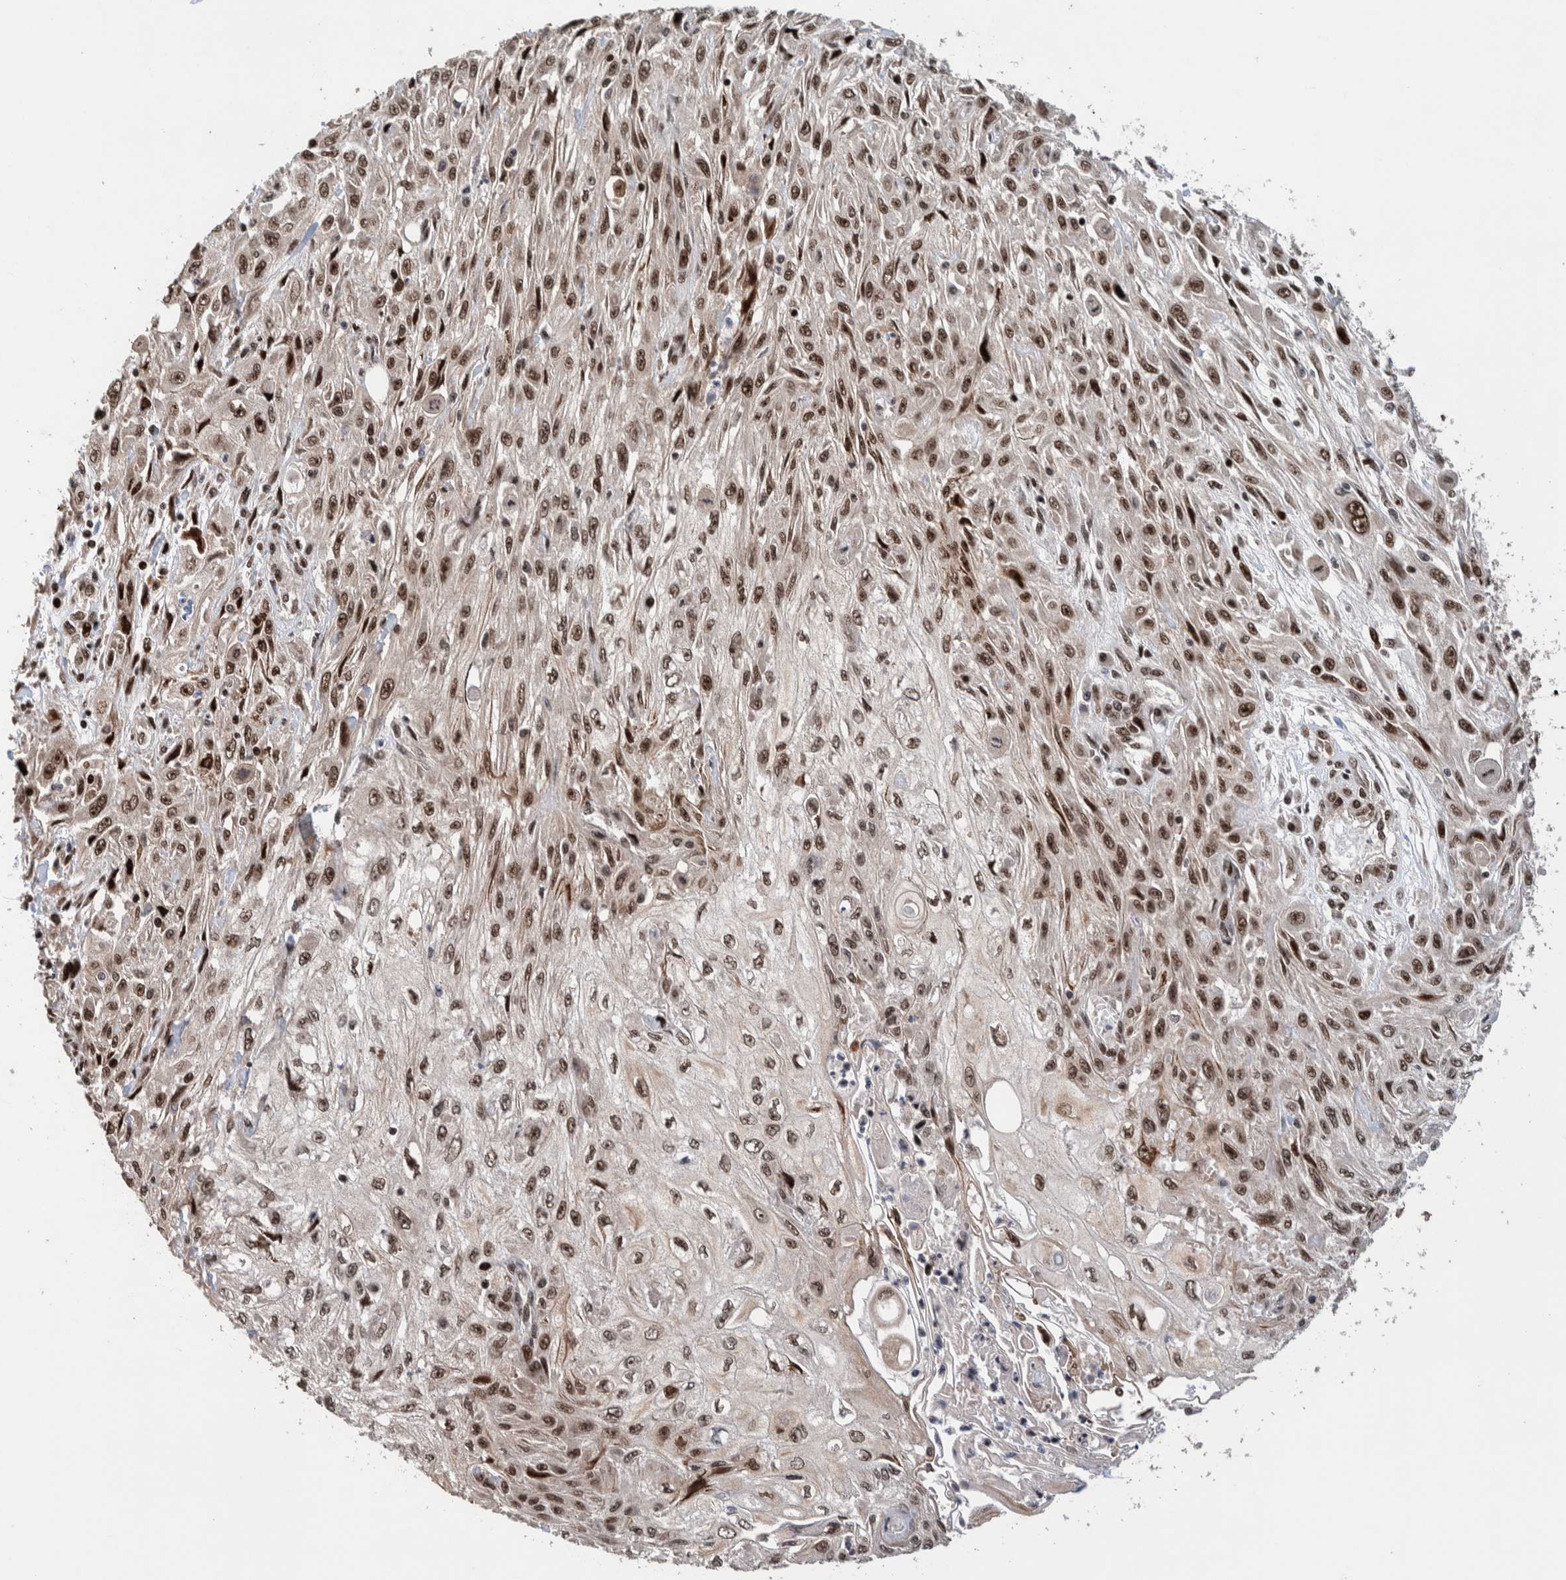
{"staining": {"intensity": "moderate", "quantity": ">75%", "location": "nuclear"}, "tissue": "skin cancer", "cell_type": "Tumor cells", "image_type": "cancer", "snomed": [{"axis": "morphology", "description": "Squamous cell carcinoma, NOS"}, {"axis": "morphology", "description": "Squamous cell carcinoma, metastatic, NOS"}, {"axis": "topography", "description": "Skin"}, {"axis": "topography", "description": "Lymph node"}], "caption": "Squamous cell carcinoma (skin) stained with immunohistochemistry (IHC) reveals moderate nuclear staining in about >75% of tumor cells.", "gene": "CHD4", "patient": {"sex": "male", "age": 75}}